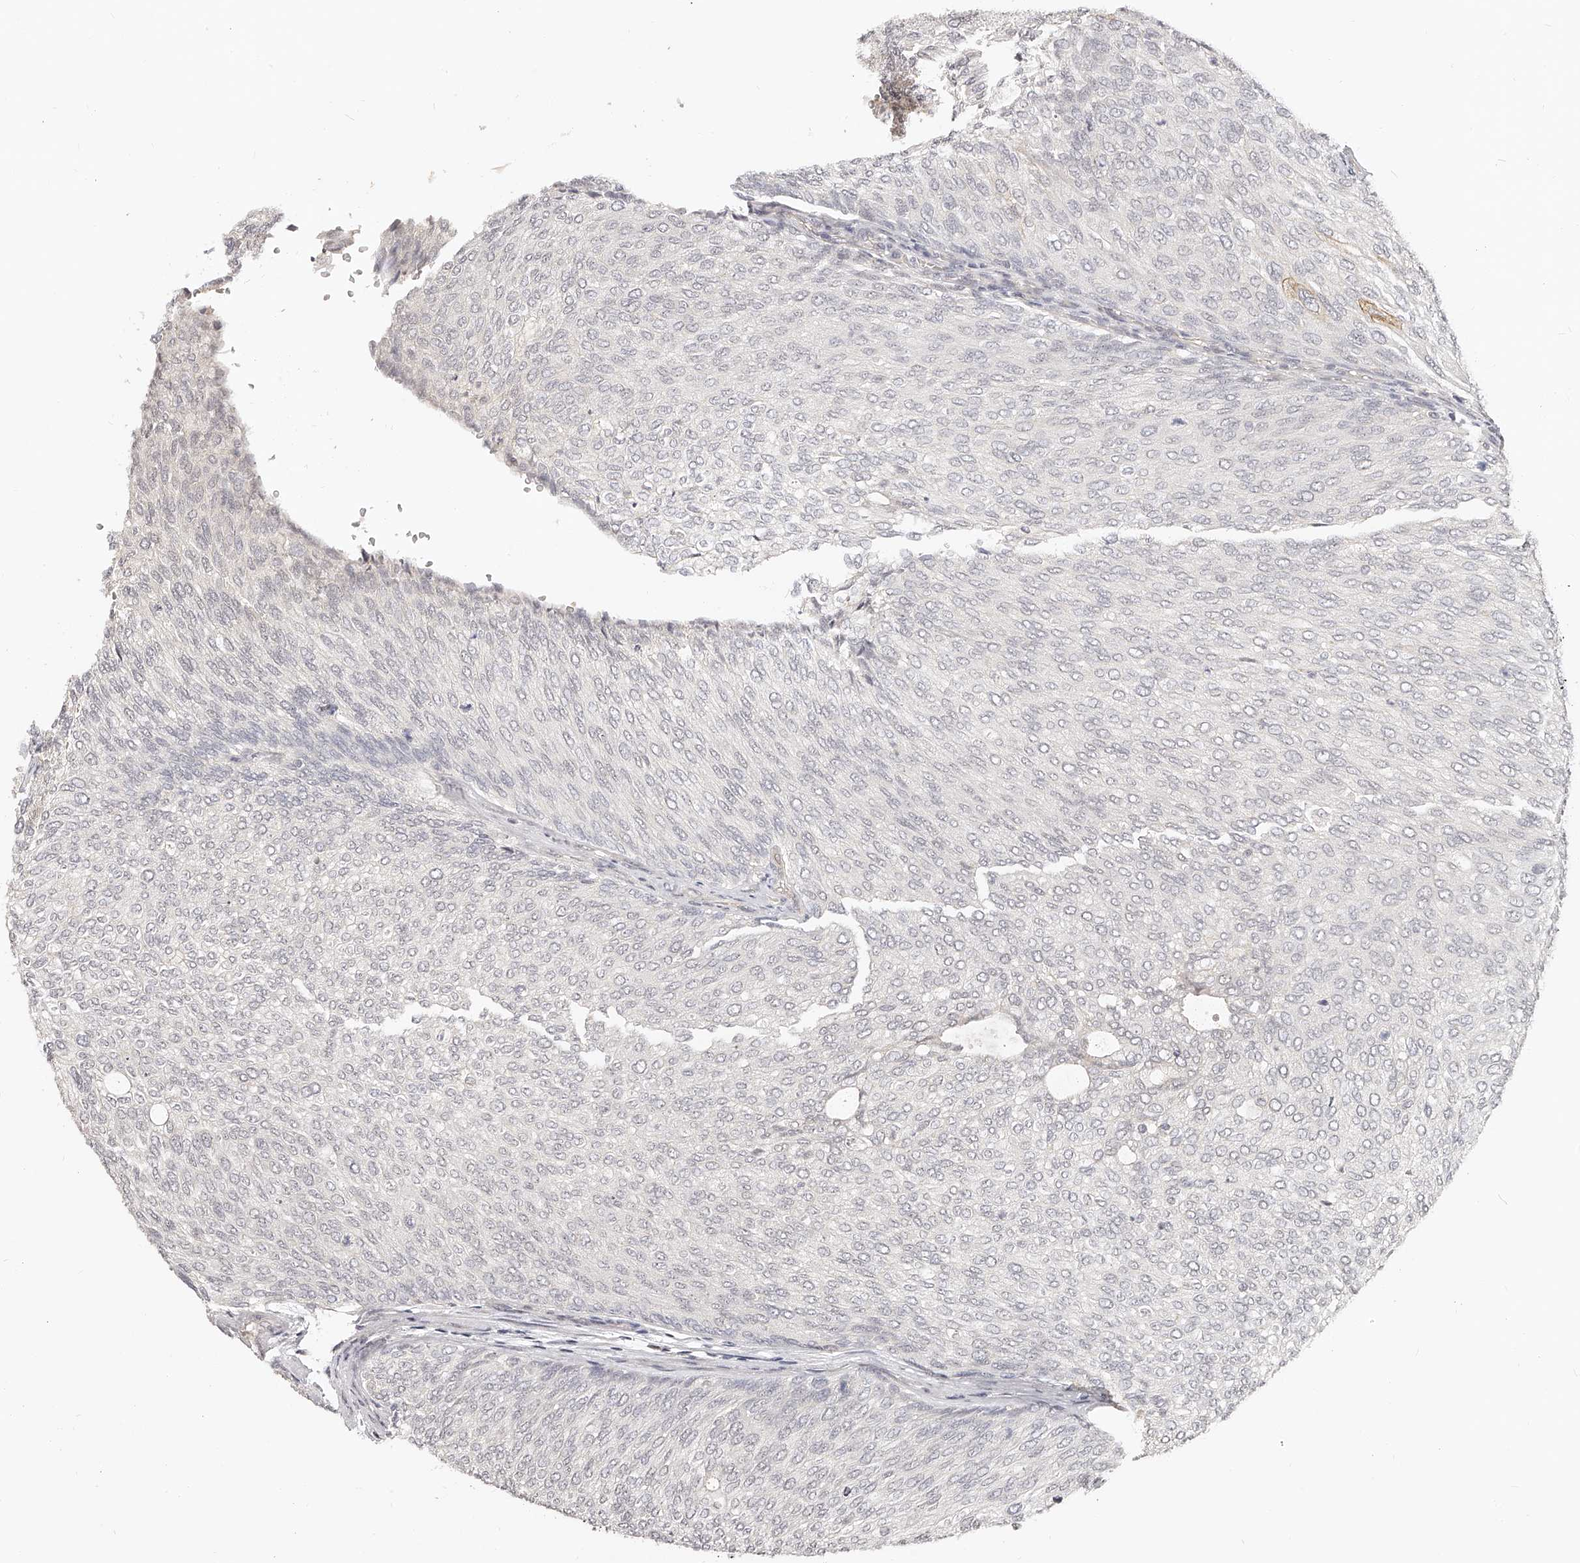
{"staining": {"intensity": "negative", "quantity": "none", "location": "none"}, "tissue": "urothelial cancer", "cell_type": "Tumor cells", "image_type": "cancer", "snomed": [{"axis": "morphology", "description": "Urothelial carcinoma, Low grade"}, {"axis": "topography", "description": "Urinary bladder"}], "caption": "This is an immunohistochemistry (IHC) photomicrograph of low-grade urothelial carcinoma. There is no staining in tumor cells.", "gene": "ZNF789", "patient": {"sex": "female", "age": 79}}